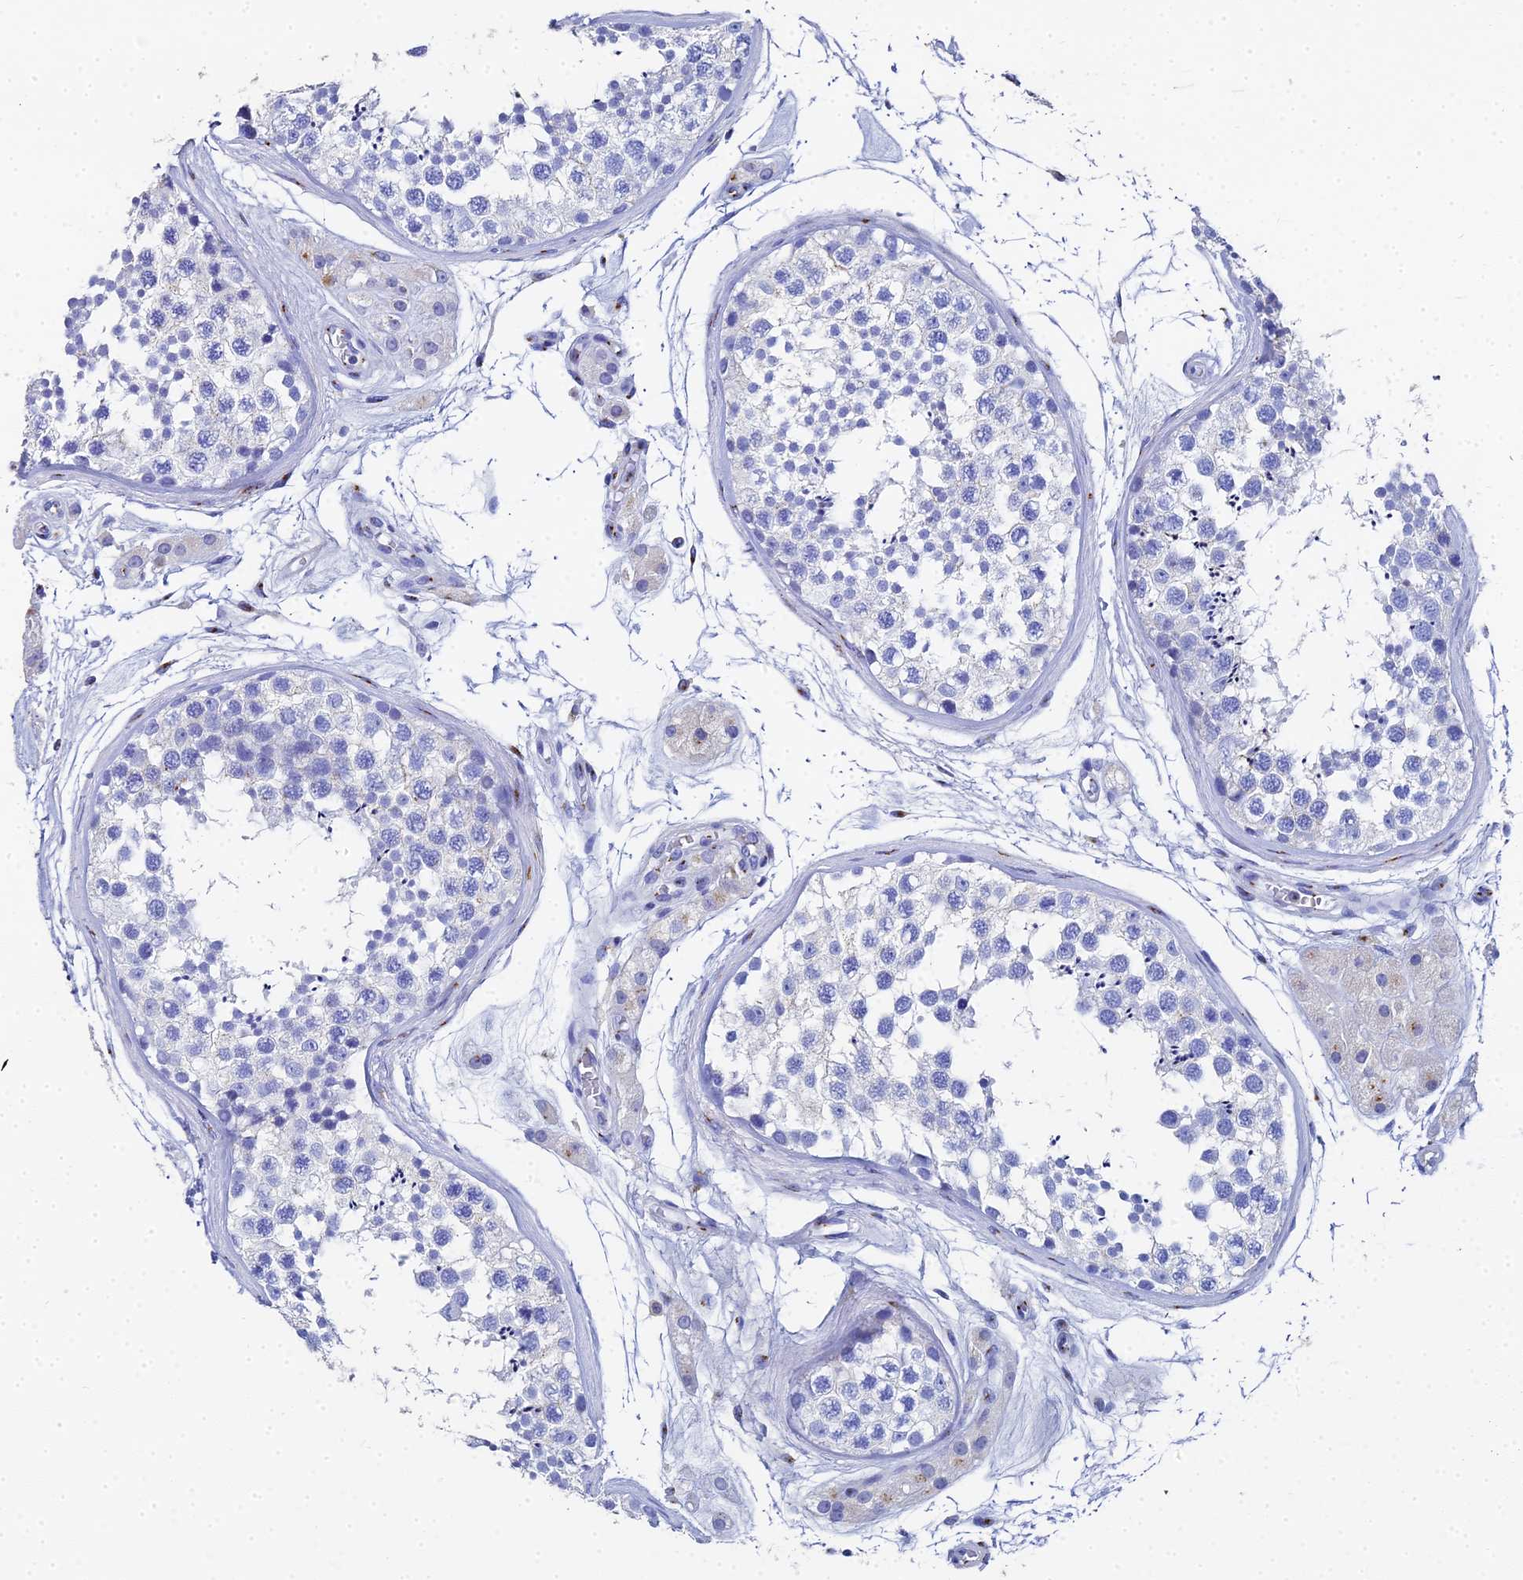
{"staining": {"intensity": "negative", "quantity": "none", "location": "none"}, "tissue": "testis", "cell_type": "Cells in seminiferous ducts", "image_type": "normal", "snomed": [{"axis": "morphology", "description": "Normal tissue, NOS"}, {"axis": "topography", "description": "Testis"}], "caption": "Immunohistochemistry (IHC) histopathology image of benign human testis stained for a protein (brown), which demonstrates no staining in cells in seminiferous ducts. The staining is performed using DAB brown chromogen with nuclei counter-stained in using hematoxylin.", "gene": "ENSG00000268674", "patient": {"sex": "male", "age": 56}}